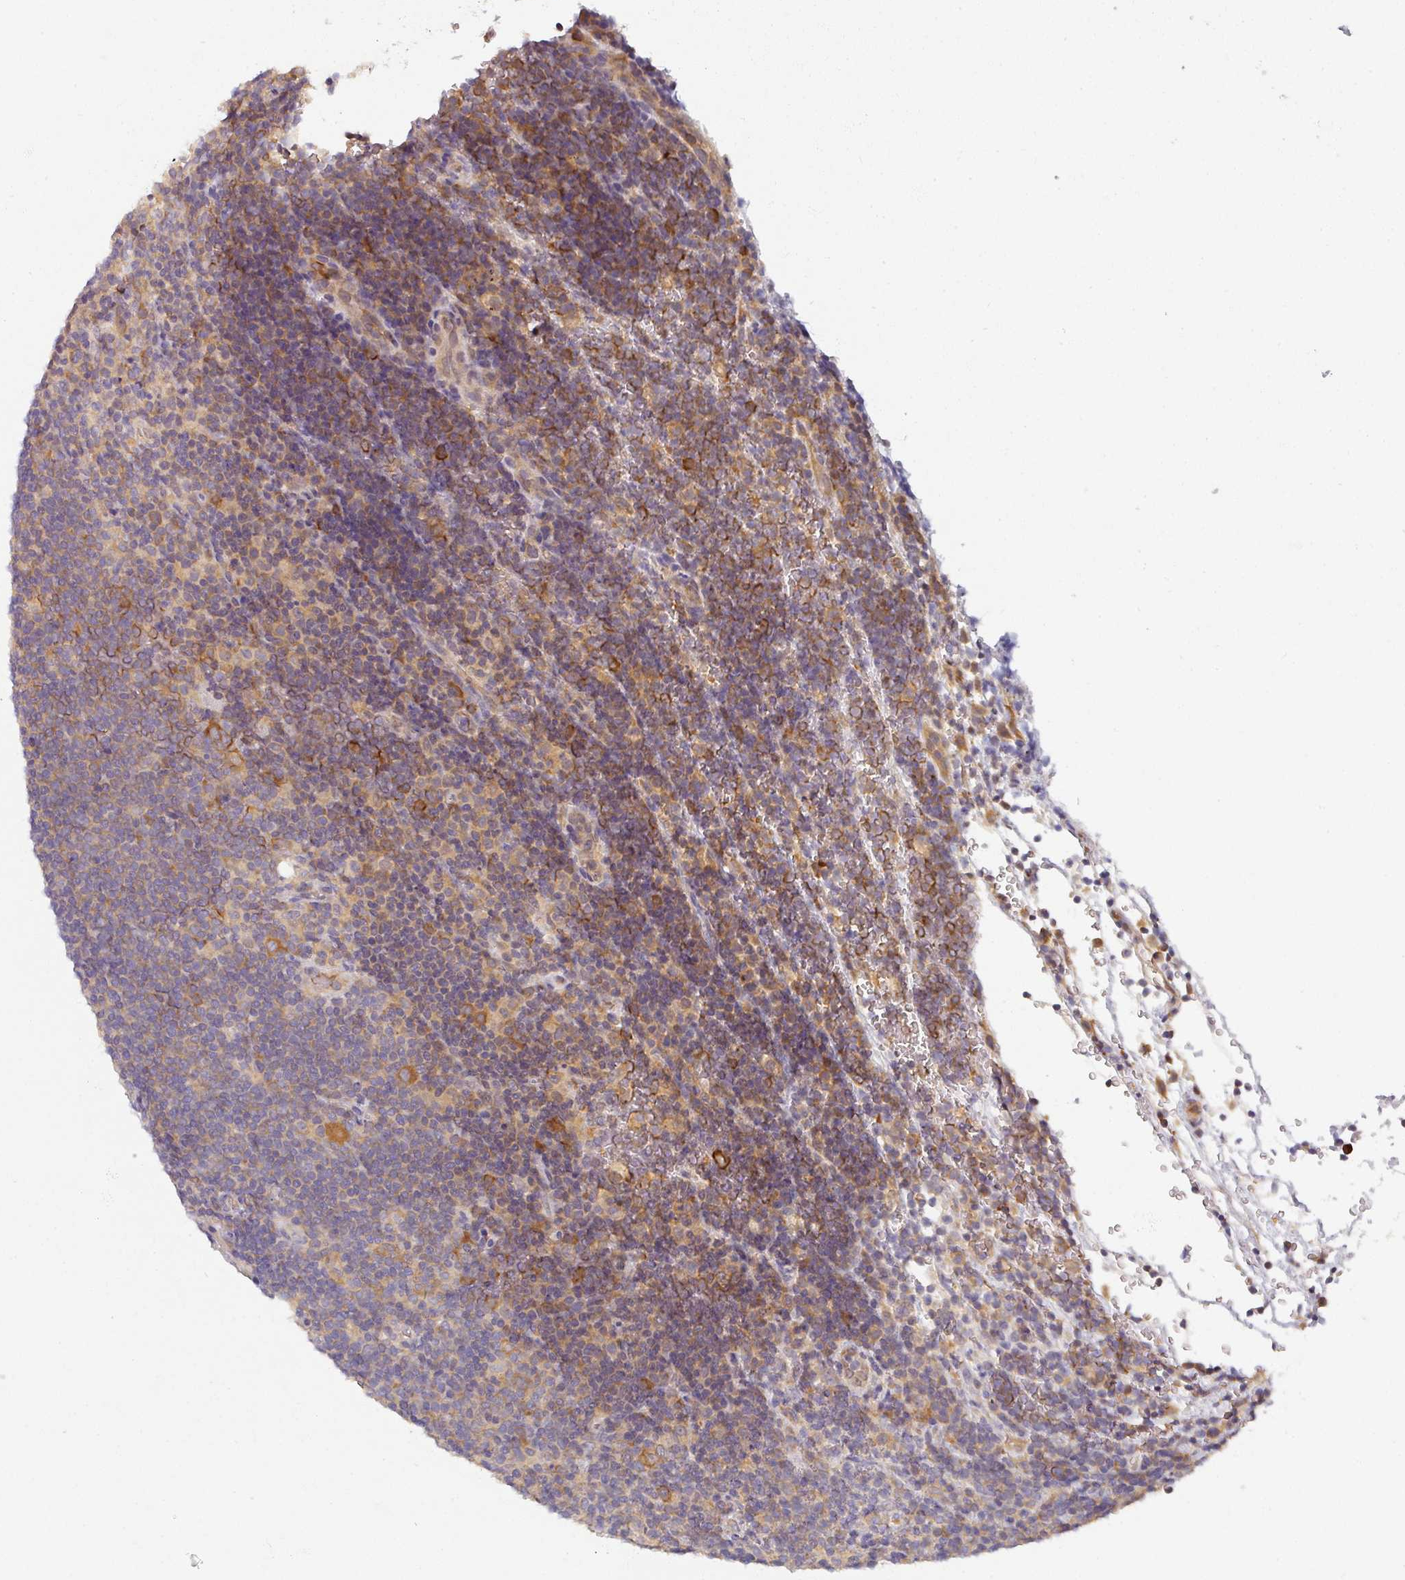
{"staining": {"intensity": "moderate", "quantity": ">75%", "location": "cytoplasmic/membranous"}, "tissue": "lymphoma", "cell_type": "Tumor cells", "image_type": "cancer", "snomed": [{"axis": "morphology", "description": "Hodgkin's disease, NOS"}, {"axis": "topography", "description": "Lymph node"}], "caption": "Tumor cells exhibit moderate cytoplasmic/membranous positivity in about >75% of cells in Hodgkin's disease.", "gene": "AGPAT4", "patient": {"sex": "female", "age": 57}}